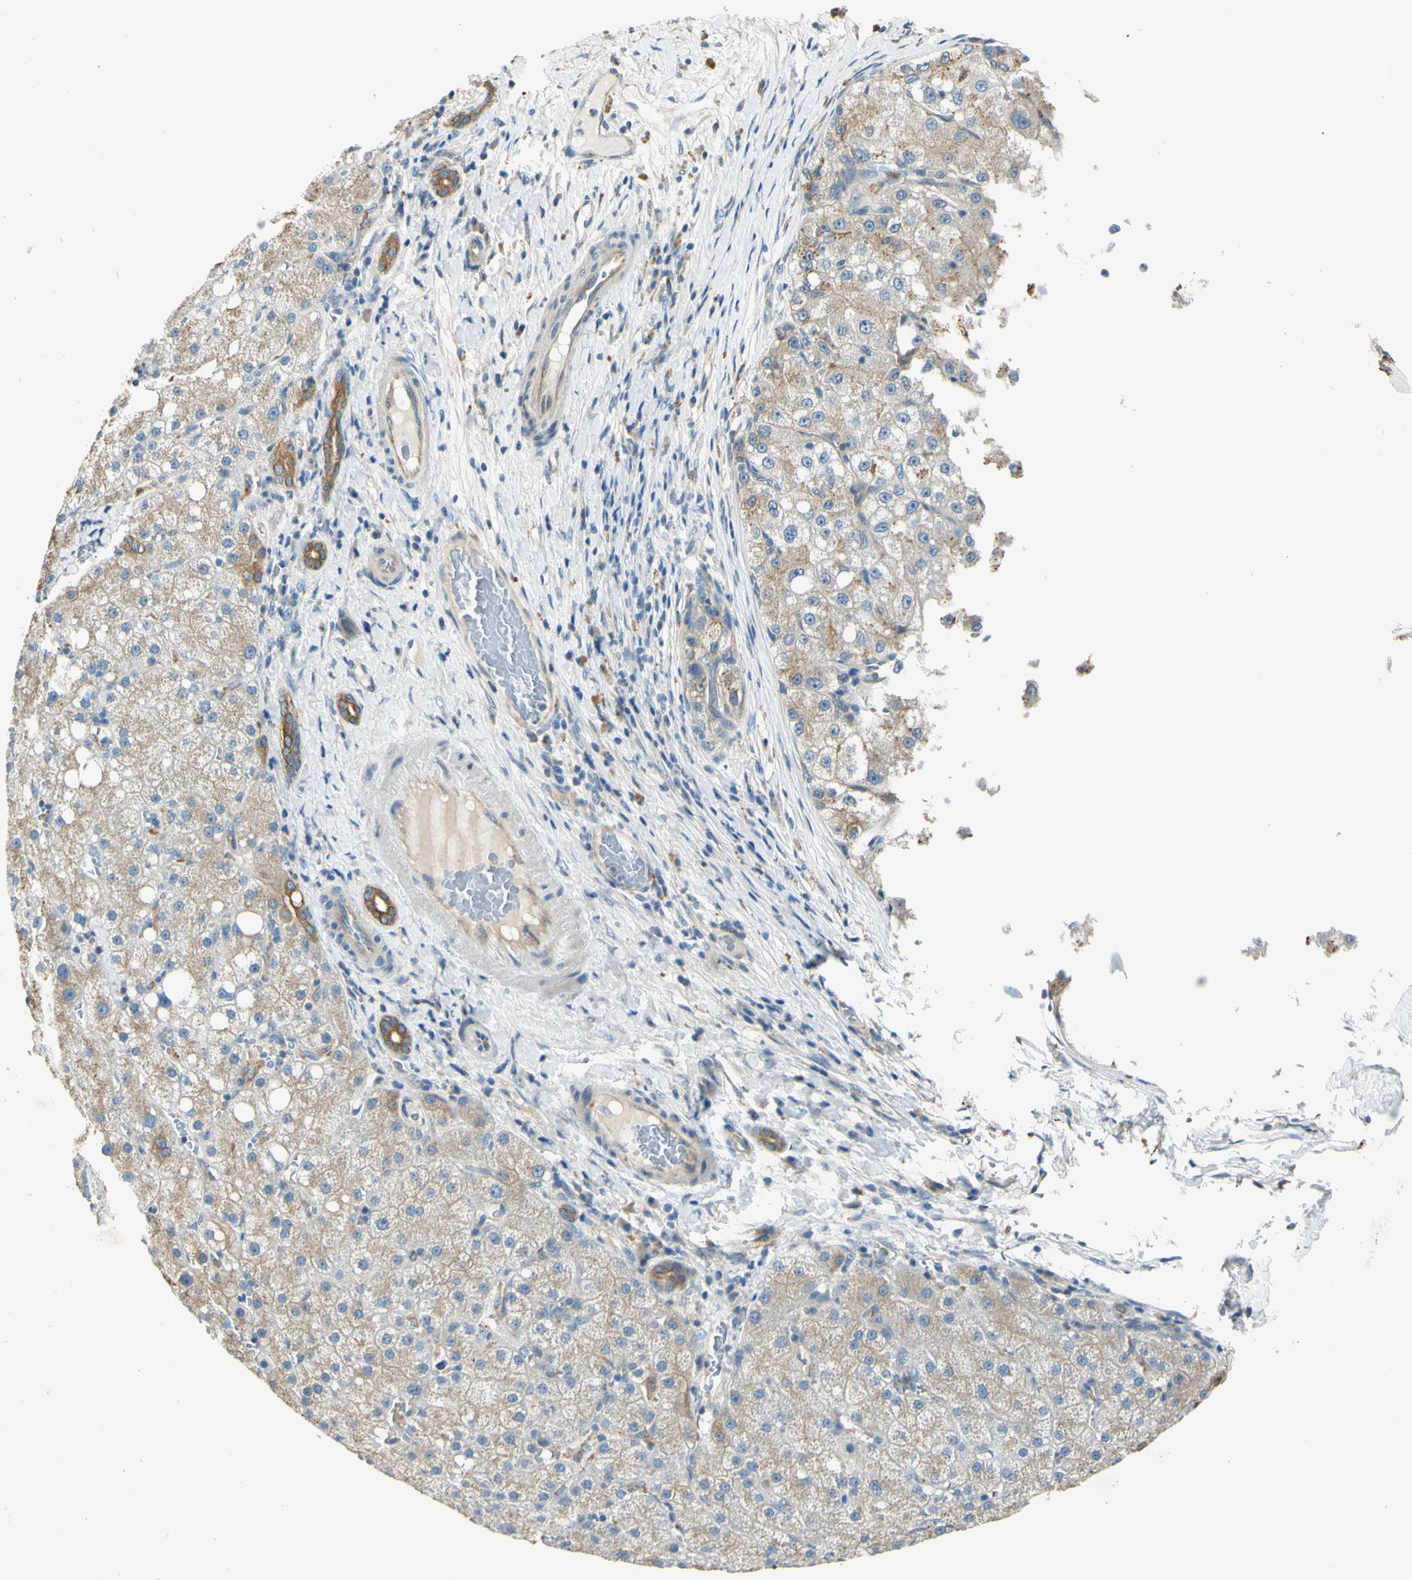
{"staining": {"intensity": "weak", "quantity": ">75%", "location": "cytoplasmic/membranous"}, "tissue": "liver cancer", "cell_type": "Tumor cells", "image_type": "cancer", "snomed": [{"axis": "morphology", "description": "Carcinoma, Hepatocellular, NOS"}, {"axis": "topography", "description": "Liver"}], "caption": "DAB immunohistochemical staining of liver hepatocellular carcinoma shows weak cytoplasmic/membranous protein expression in approximately >75% of tumor cells.", "gene": "LAMA3", "patient": {"sex": "male", "age": 80}}